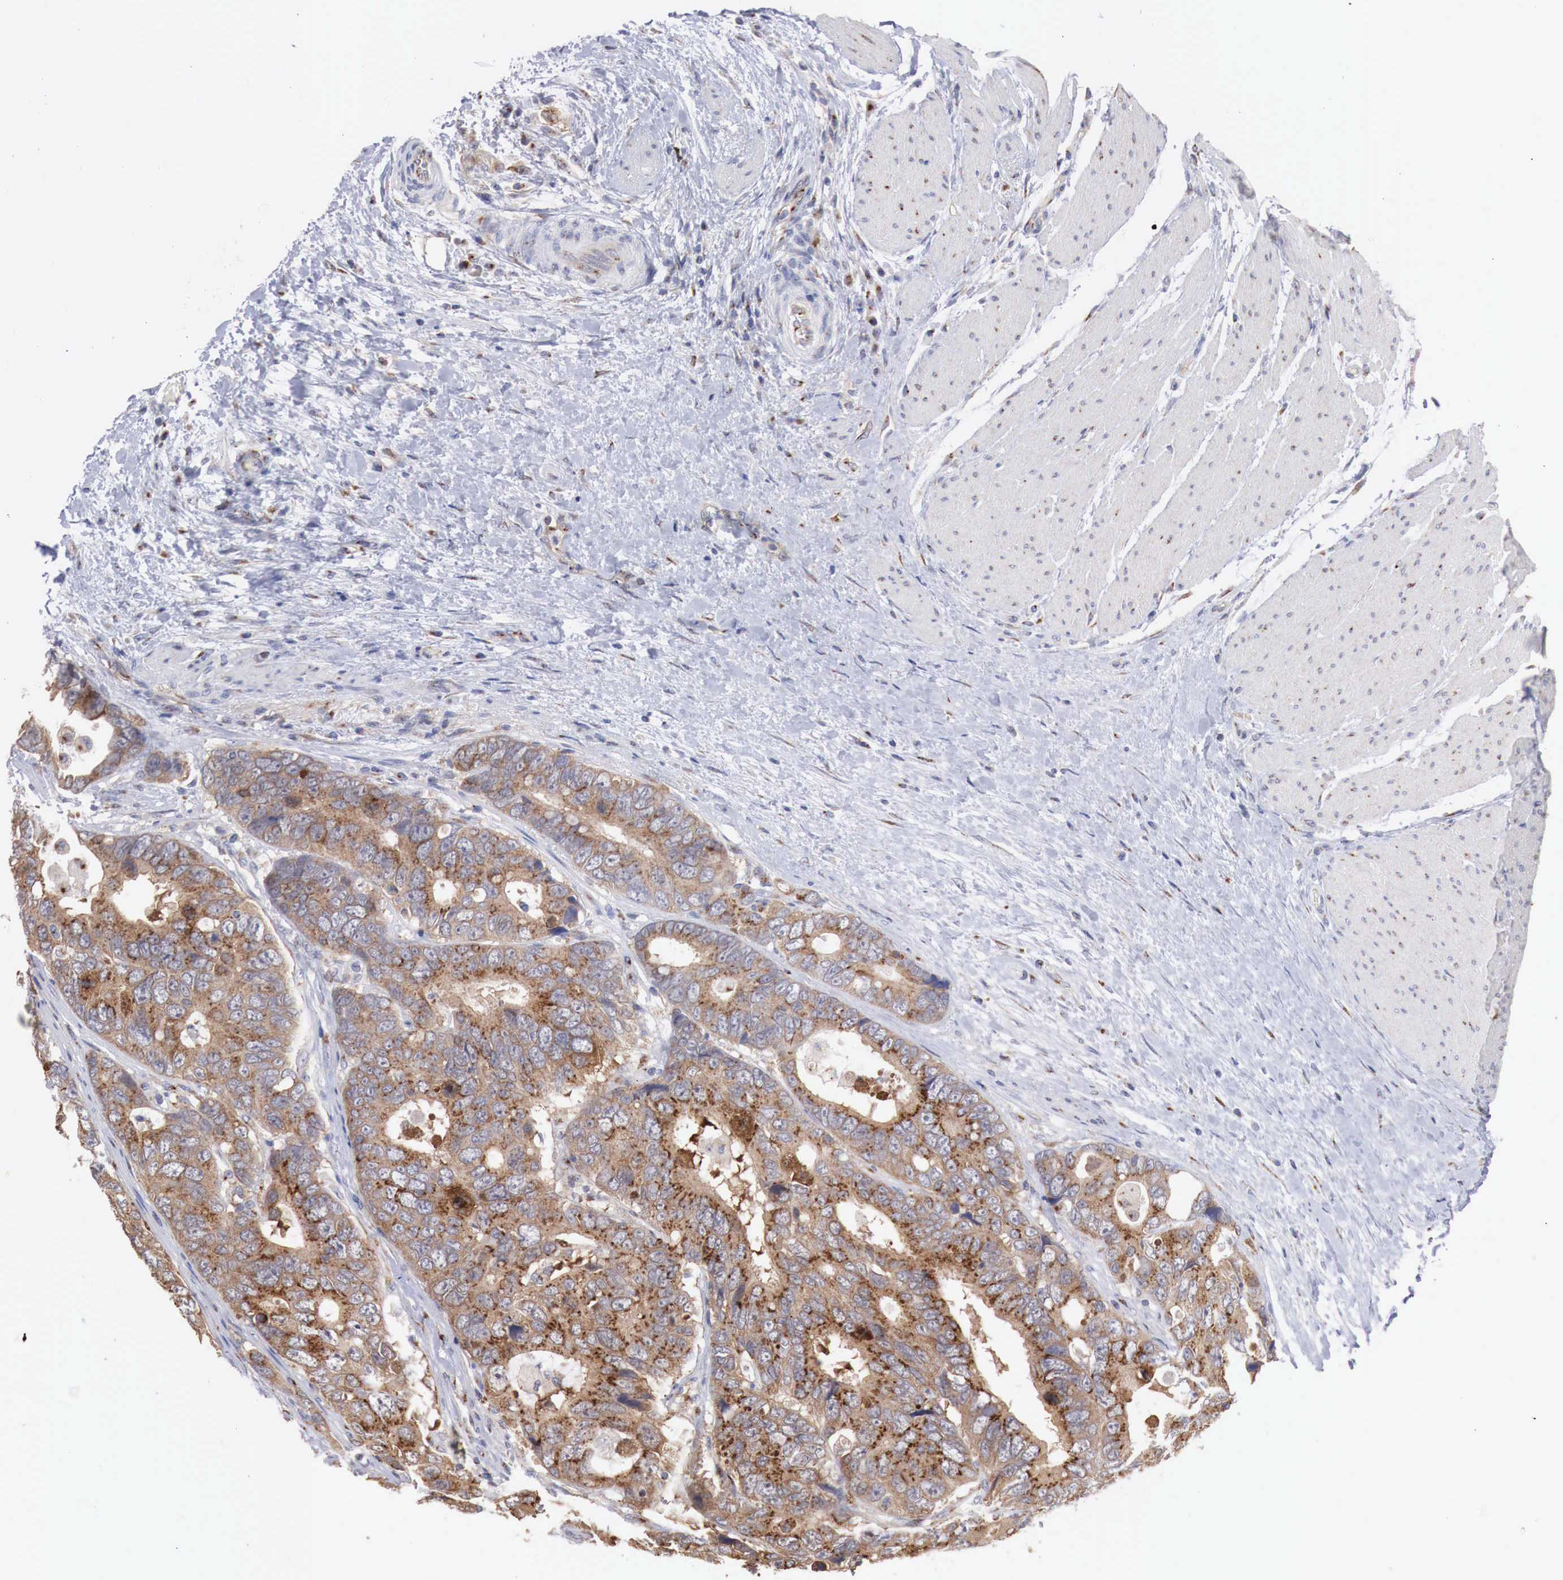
{"staining": {"intensity": "moderate", "quantity": ">75%", "location": "cytoplasmic/membranous"}, "tissue": "colorectal cancer", "cell_type": "Tumor cells", "image_type": "cancer", "snomed": [{"axis": "morphology", "description": "Adenocarcinoma, NOS"}, {"axis": "topography", "description": "Rectum"}], "caption": "Immunohistochemistry of adenocarcinoma (colorectal) exhibits medium levels of moderate cytoplasmic/membranous positivity in approximately >75% of tumor cells.", "gene": "SYAP1", "patient": {"sex": "female", "age": 67}}